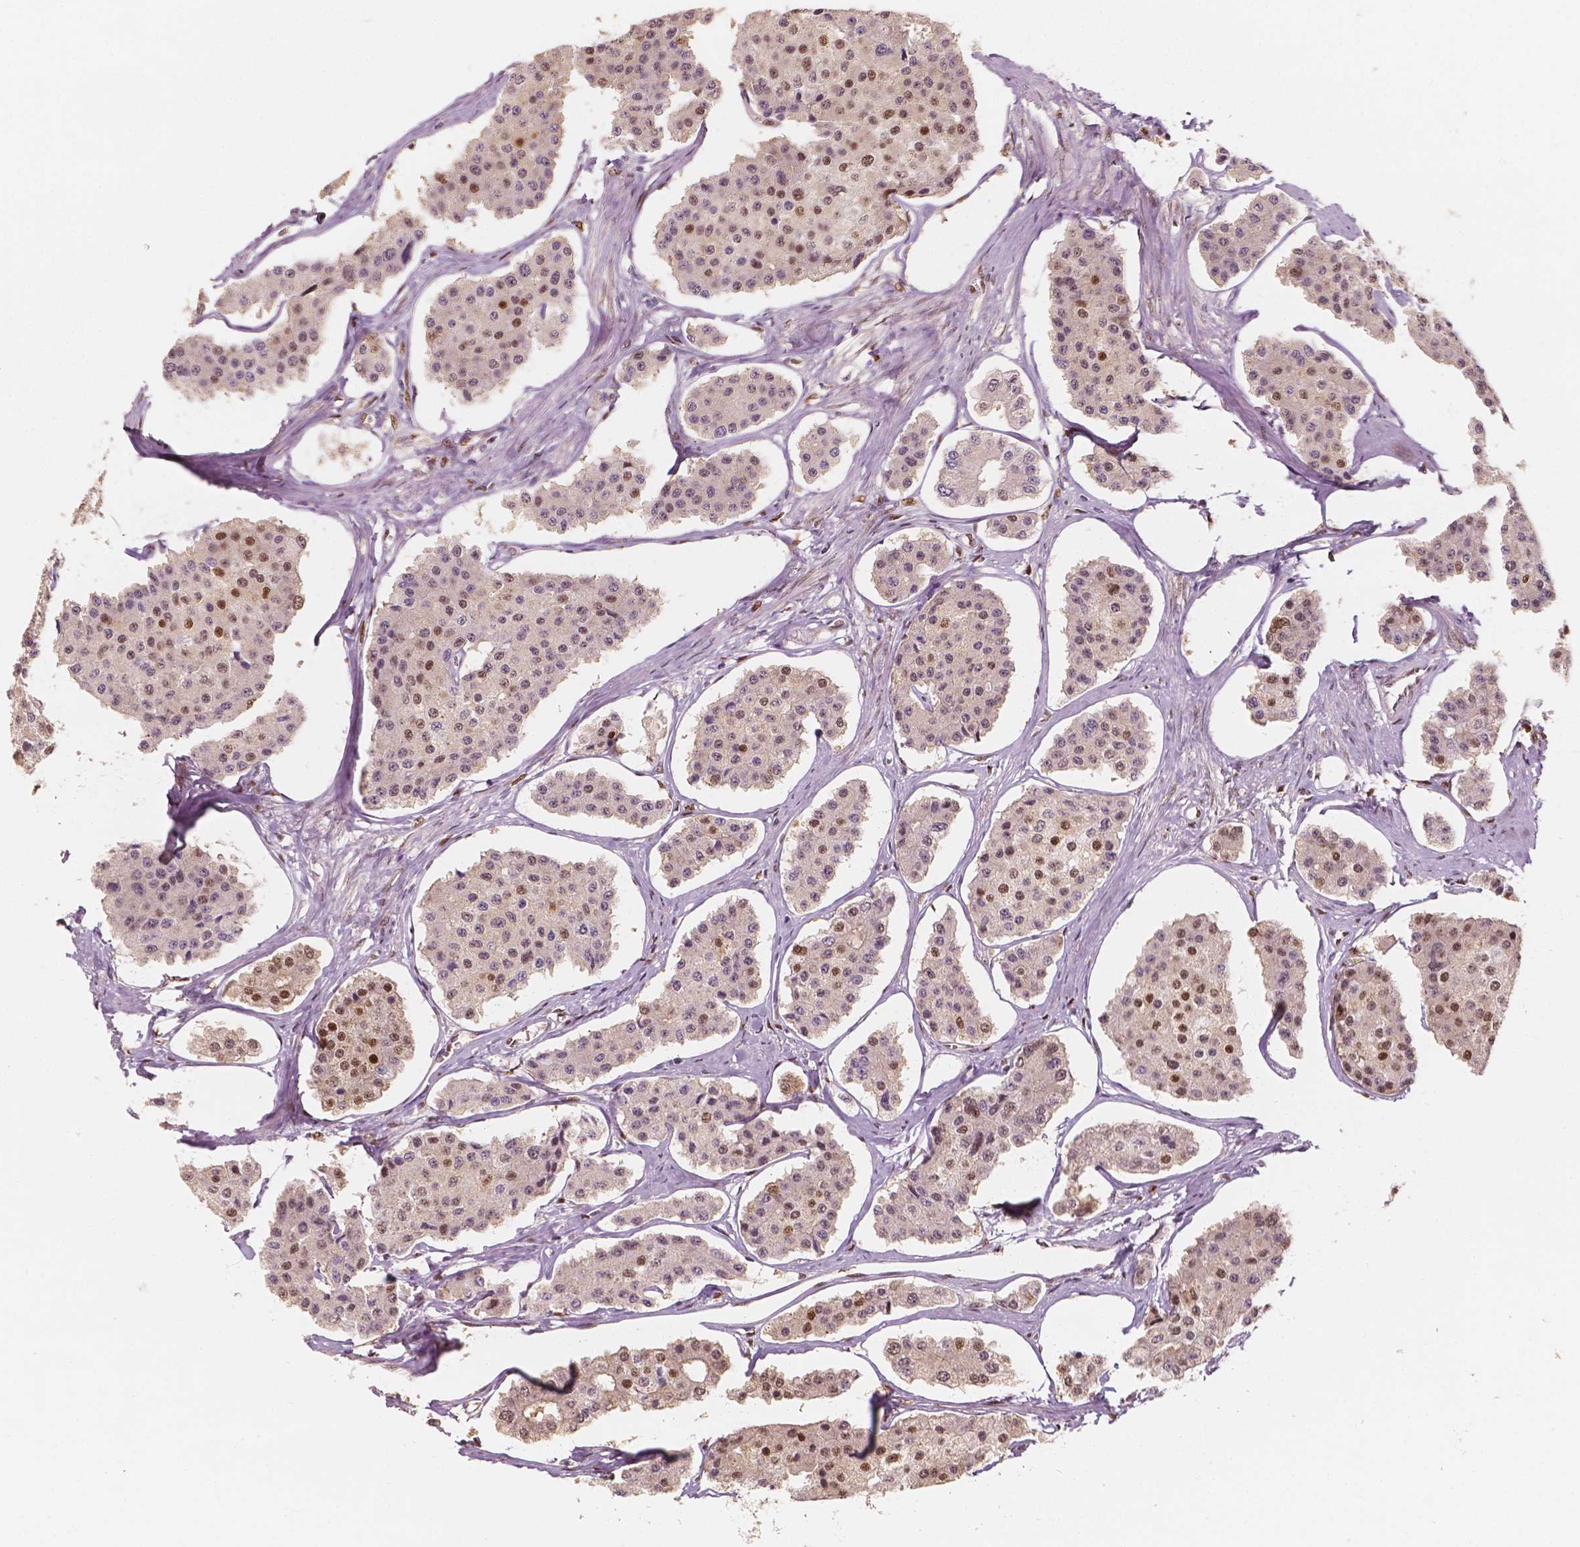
{"staining": {"intensity": "moderate", "quantity": "25%-75%", "location": "nuclear"}, "tissue": "carcinoid", "cell_type": "Tumor cells", "image_type": "cancer", "snomed": [{"axis": "morphology", "description": "Carcinoid, malignant, NOS"}, {"axis": "topography", "description": "Small intestine"}], "caption": "This histopathology image demonstrates carcinoid stained with immunohistochemistry (IHC) to label a protein in brown. The nuclear of tumor cells show moderate positivity for the protein. Nuclei are counter-stained blue.", "gene": "TBC1D17", "patient": {"sex": "female", "age": 65}}